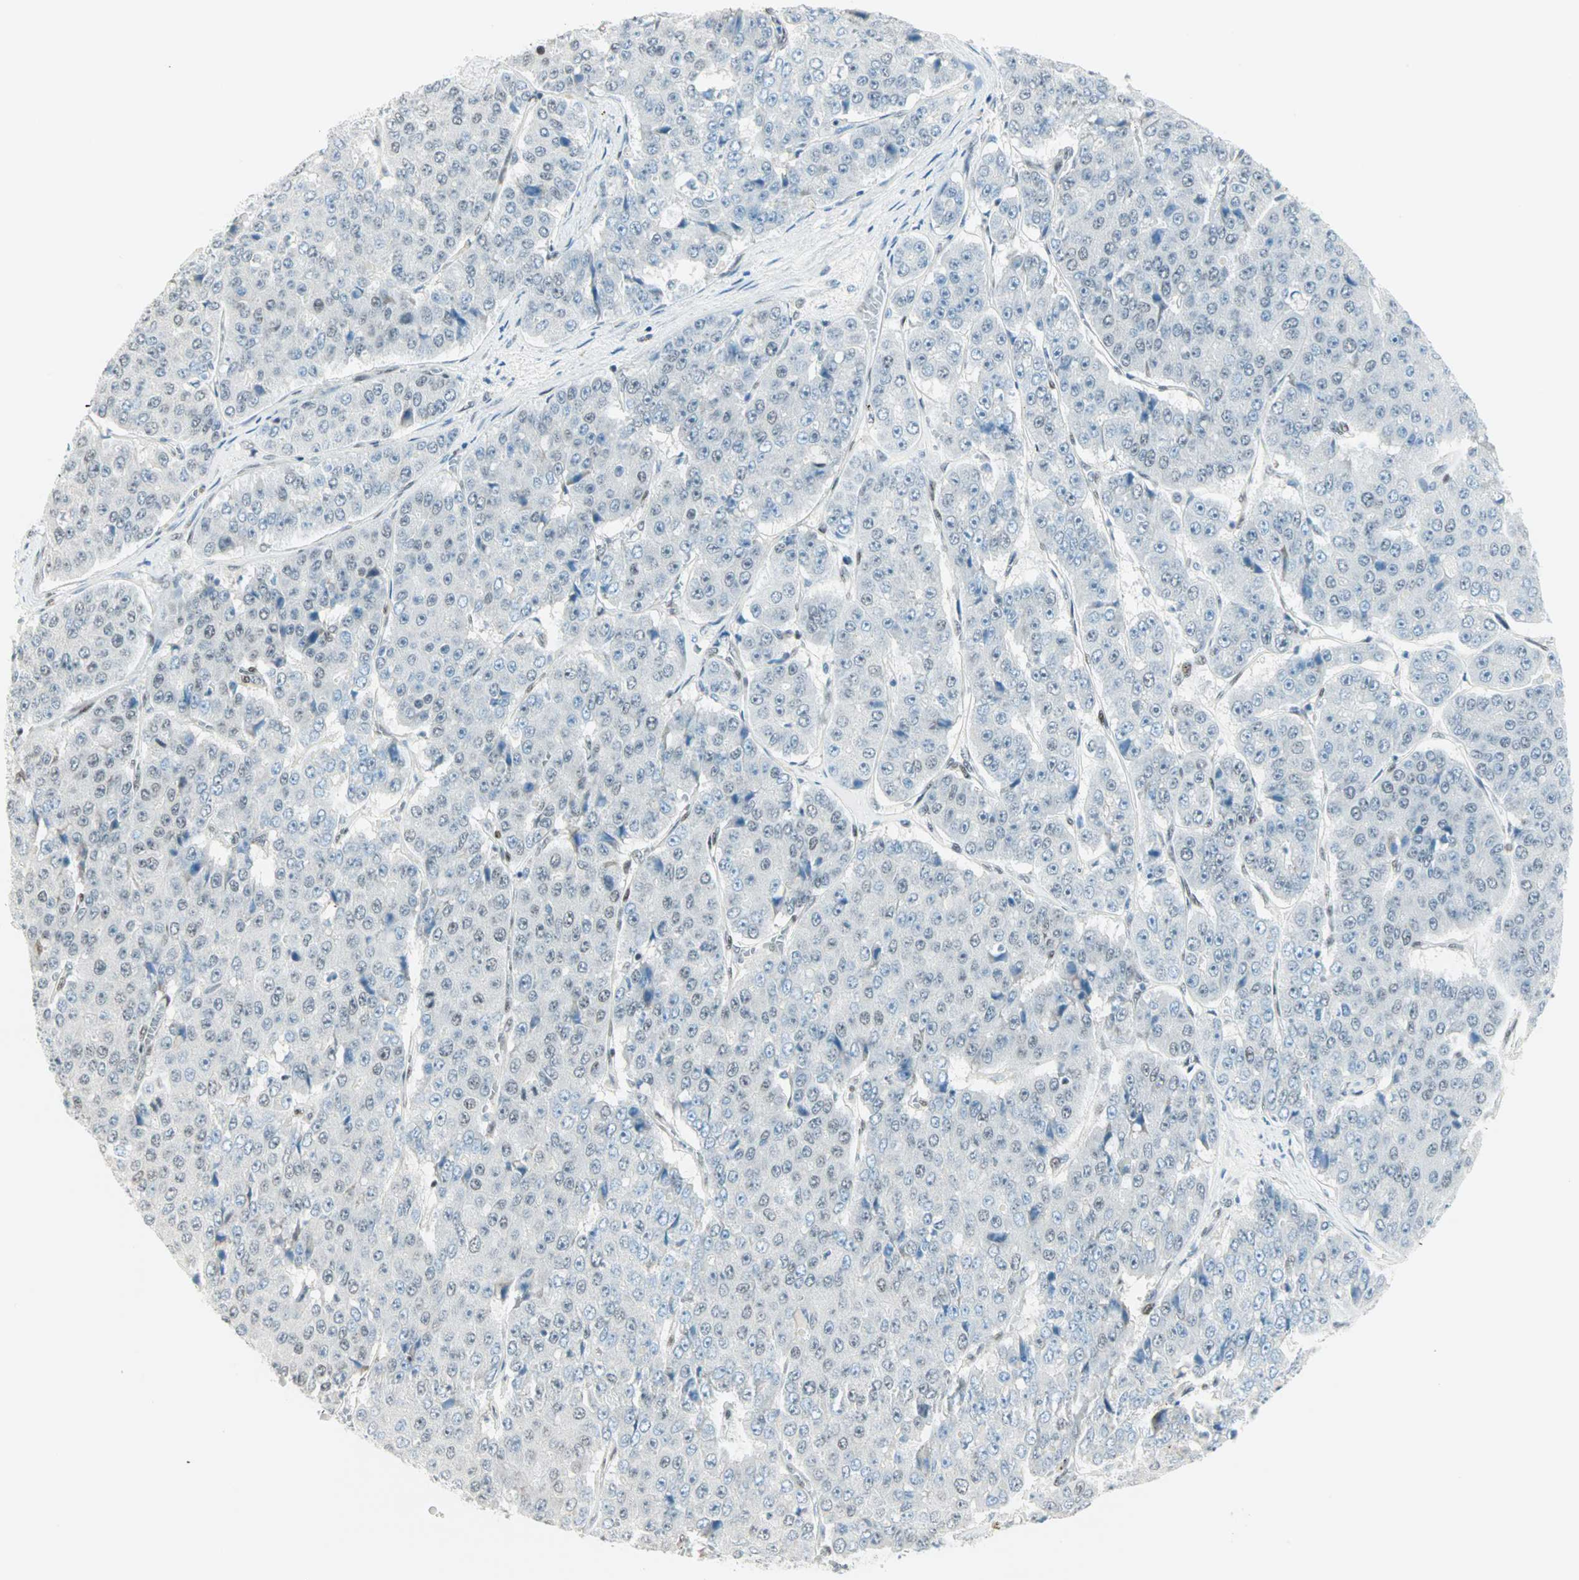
{"staining": {"intensity": "negative", "quantity": "none", "location": "none"}, "tissue": "pancreatic cancer", "cell_type": "Tumor cells", "image_type": "cancer", "snomed": [{"axis": "morphology", "description": "Adenocarcinoma, NOS"}, {"axis": "topography", "description": "Pancreas"}], "caption": "Immunohistochemistry (IHC) of pancreatic cancer (adenocarcinoma) reveals no staining in tumor cells.", "gene": "PKNOX1", "patient": {"sex": "male", "age": 50}}